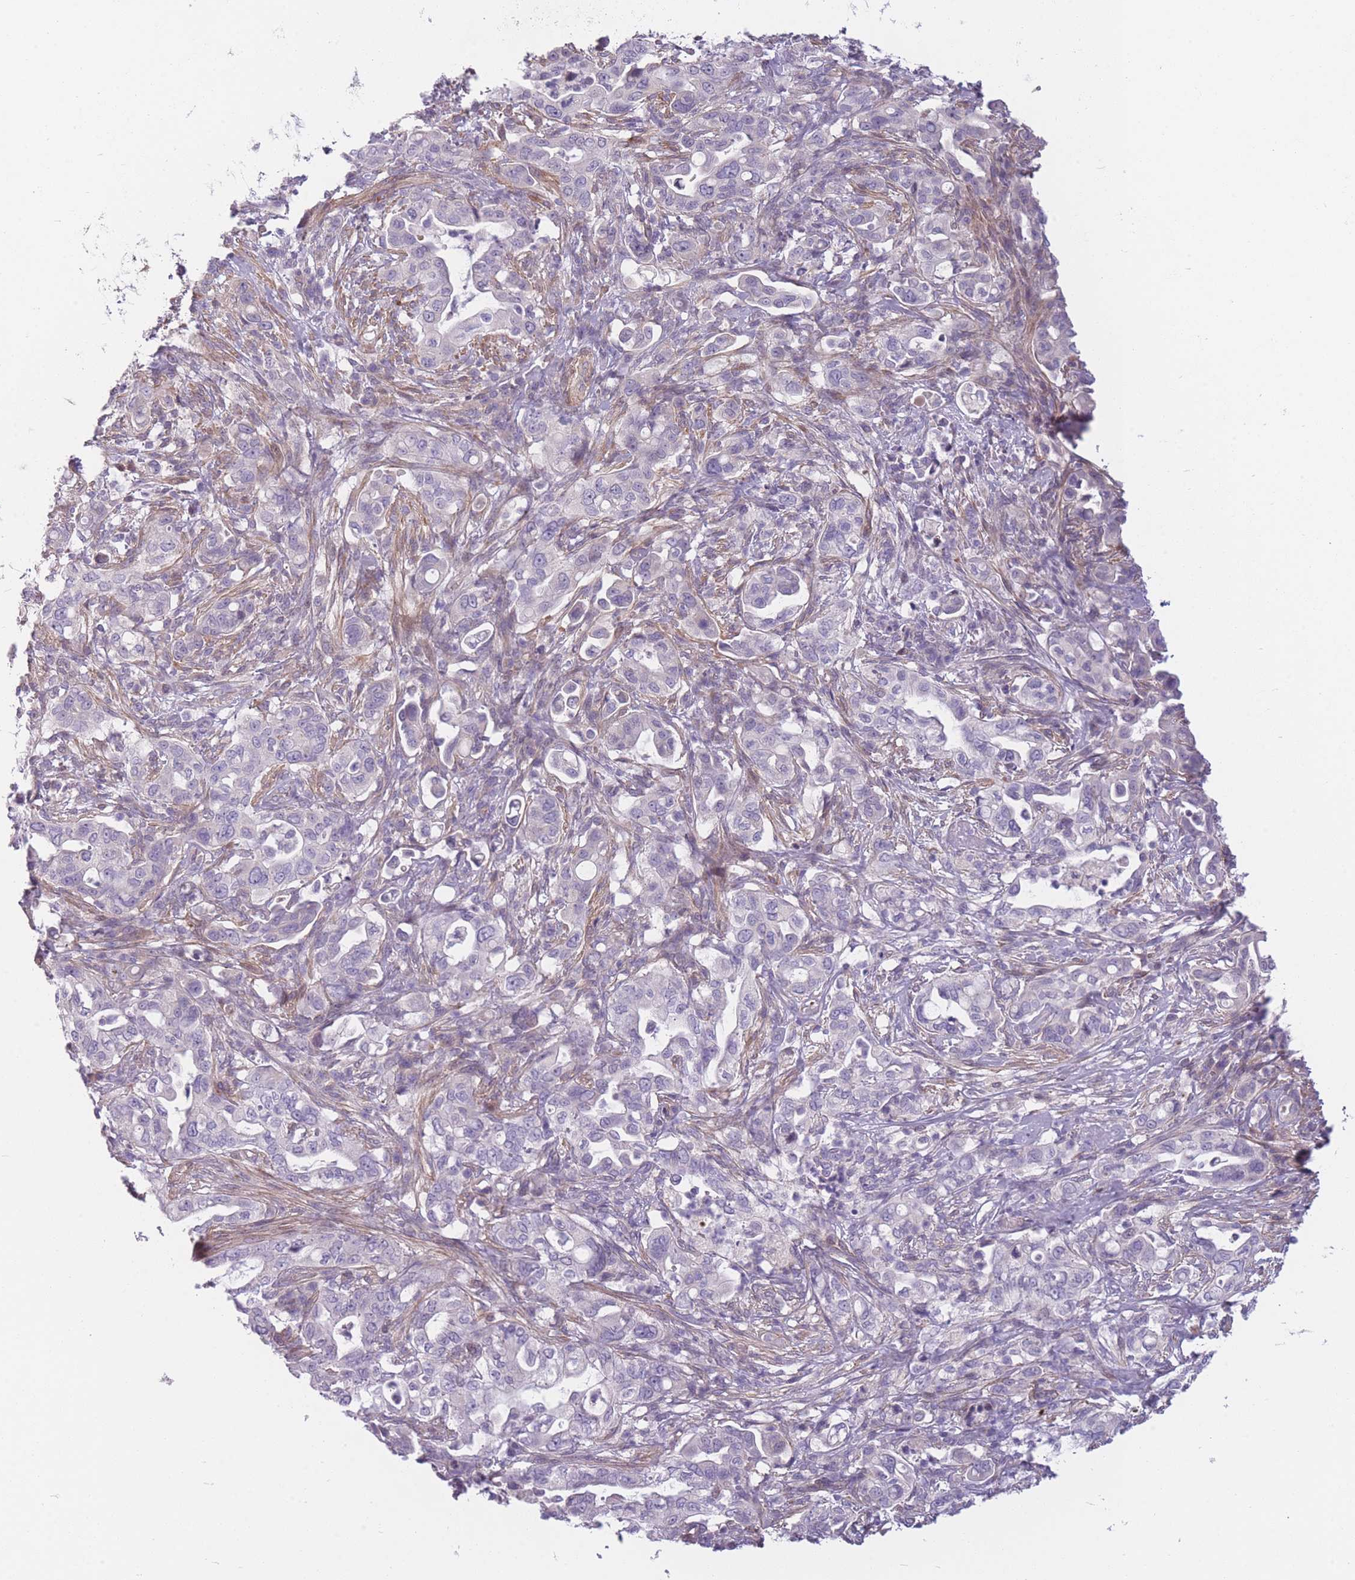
{"staining": {"intensity": "negative", "quantity": "none", "location": "none"}, "tissue": "pancreatic cancer", "cell_type": "Tumor cells", "image_type": "cancer", "snomed": [{"axis": "morphology", "description": "Normal tissue, NOS"}, {"axis": "morphology", "description": "Adenocarcinoma, NOS"}, {"axis": "topography", "description": "Lymph node"}, {"axis": "topography", "description": "Pancreas"}], "caption": "Immunohistochemistry (IHC) micrograph of neoplastic tissue: human pancreatic cancer stained with DAB exhibits no significant protein positivity in tumor cells.", "gene": "SLC7A6", "patient": {"sex": "female", "age": 67}}